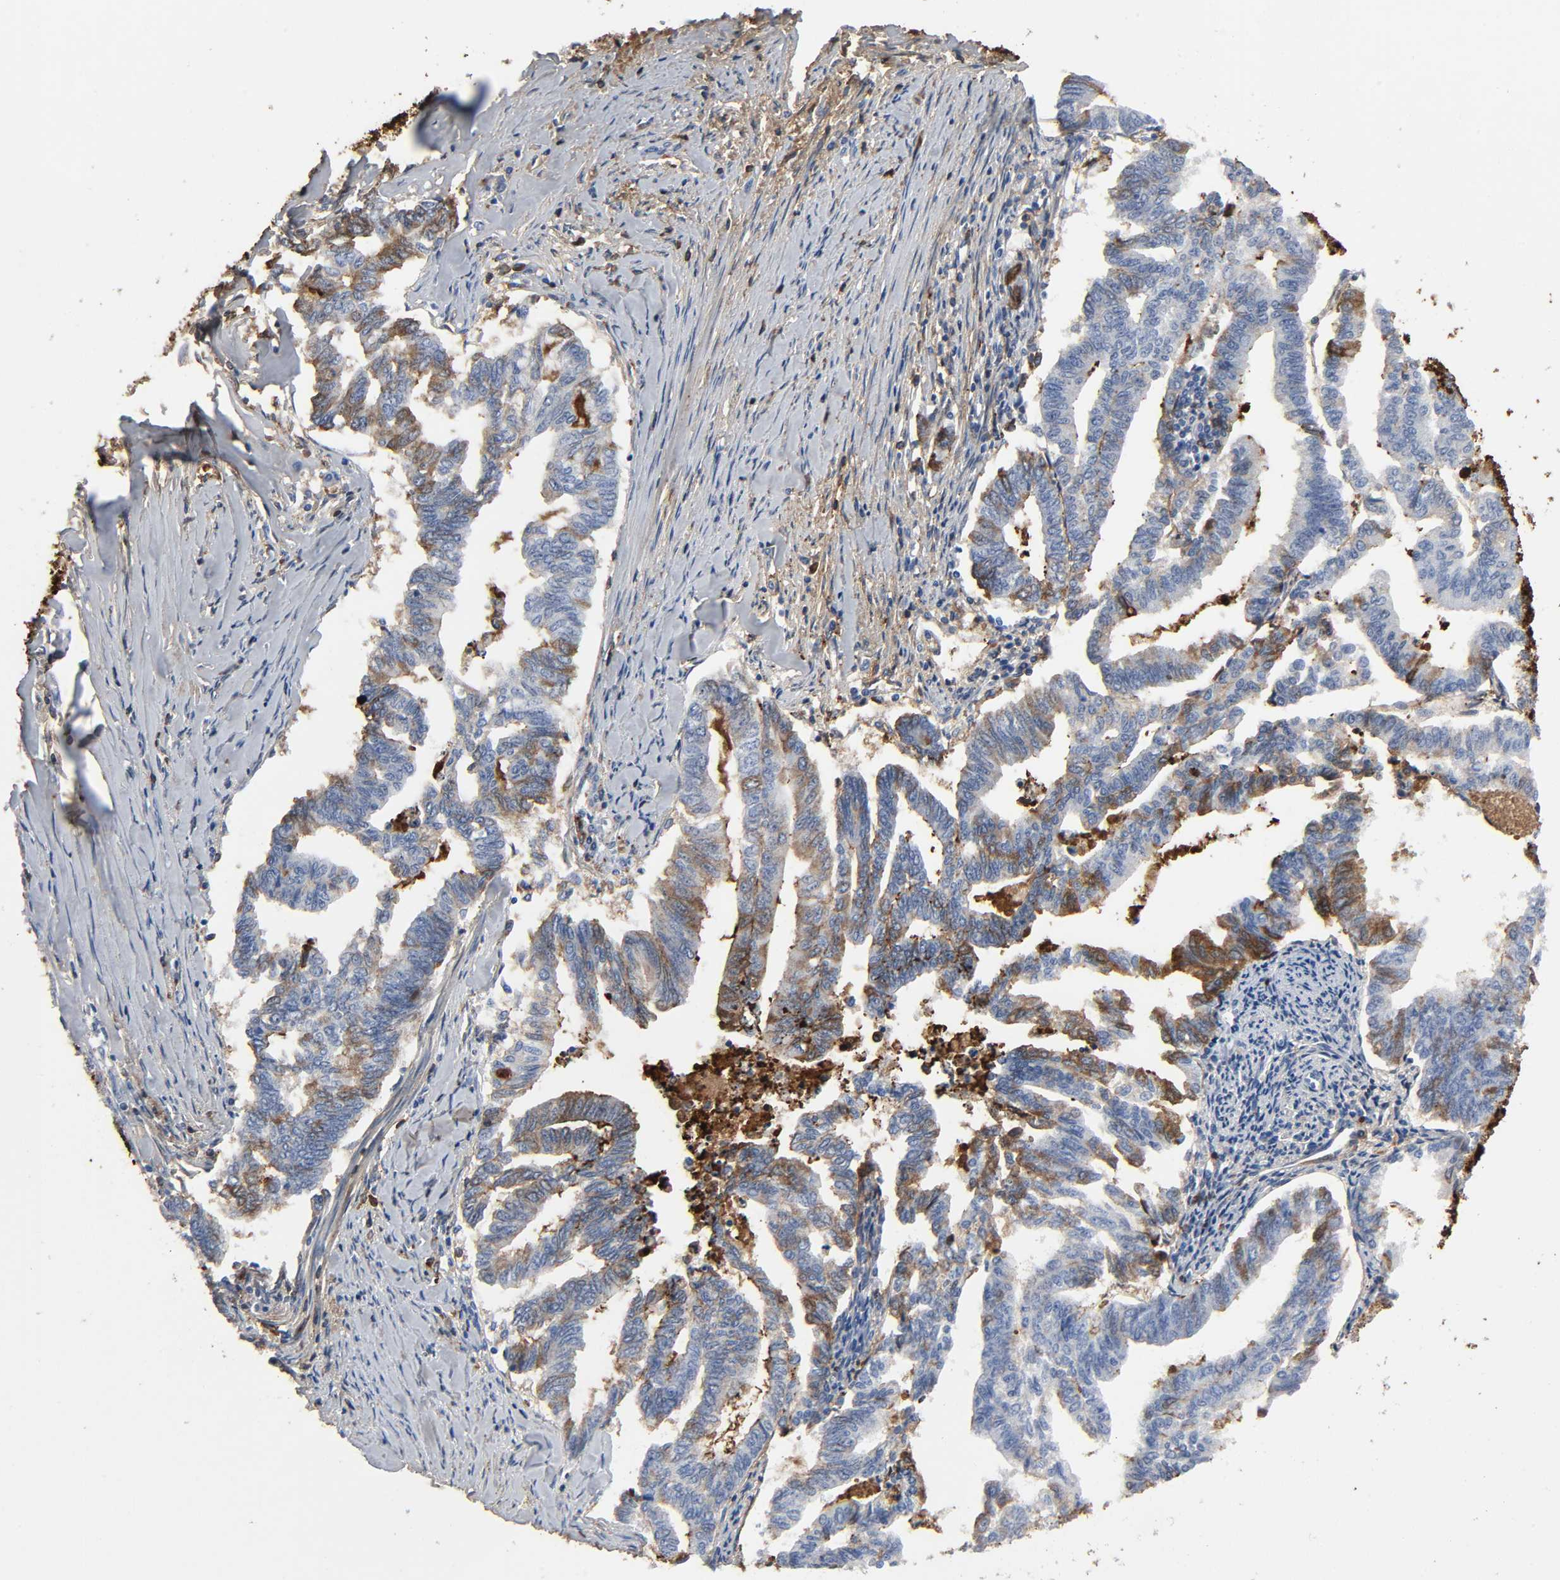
{"staining": {"intensity": "moderate", "quantity": "25%-75%", "location": "cytoplasmic/membranous"}, "tissue": "endometrial cancer", "cell_type": "Tumor cells", "image_type": "cancer", "snomed": [{"axis": "morphology", "description": "Adenocarcinoma, NOS"}, {"axis": "topography", "description": "Endometrium"}], "caption": "Endometrial cancer stained for a protein reveals moderate cytoplasmic/membranous positivity in tumor cells.", "gene": "C3", "patient": {"sex": "female", "age": 79}}